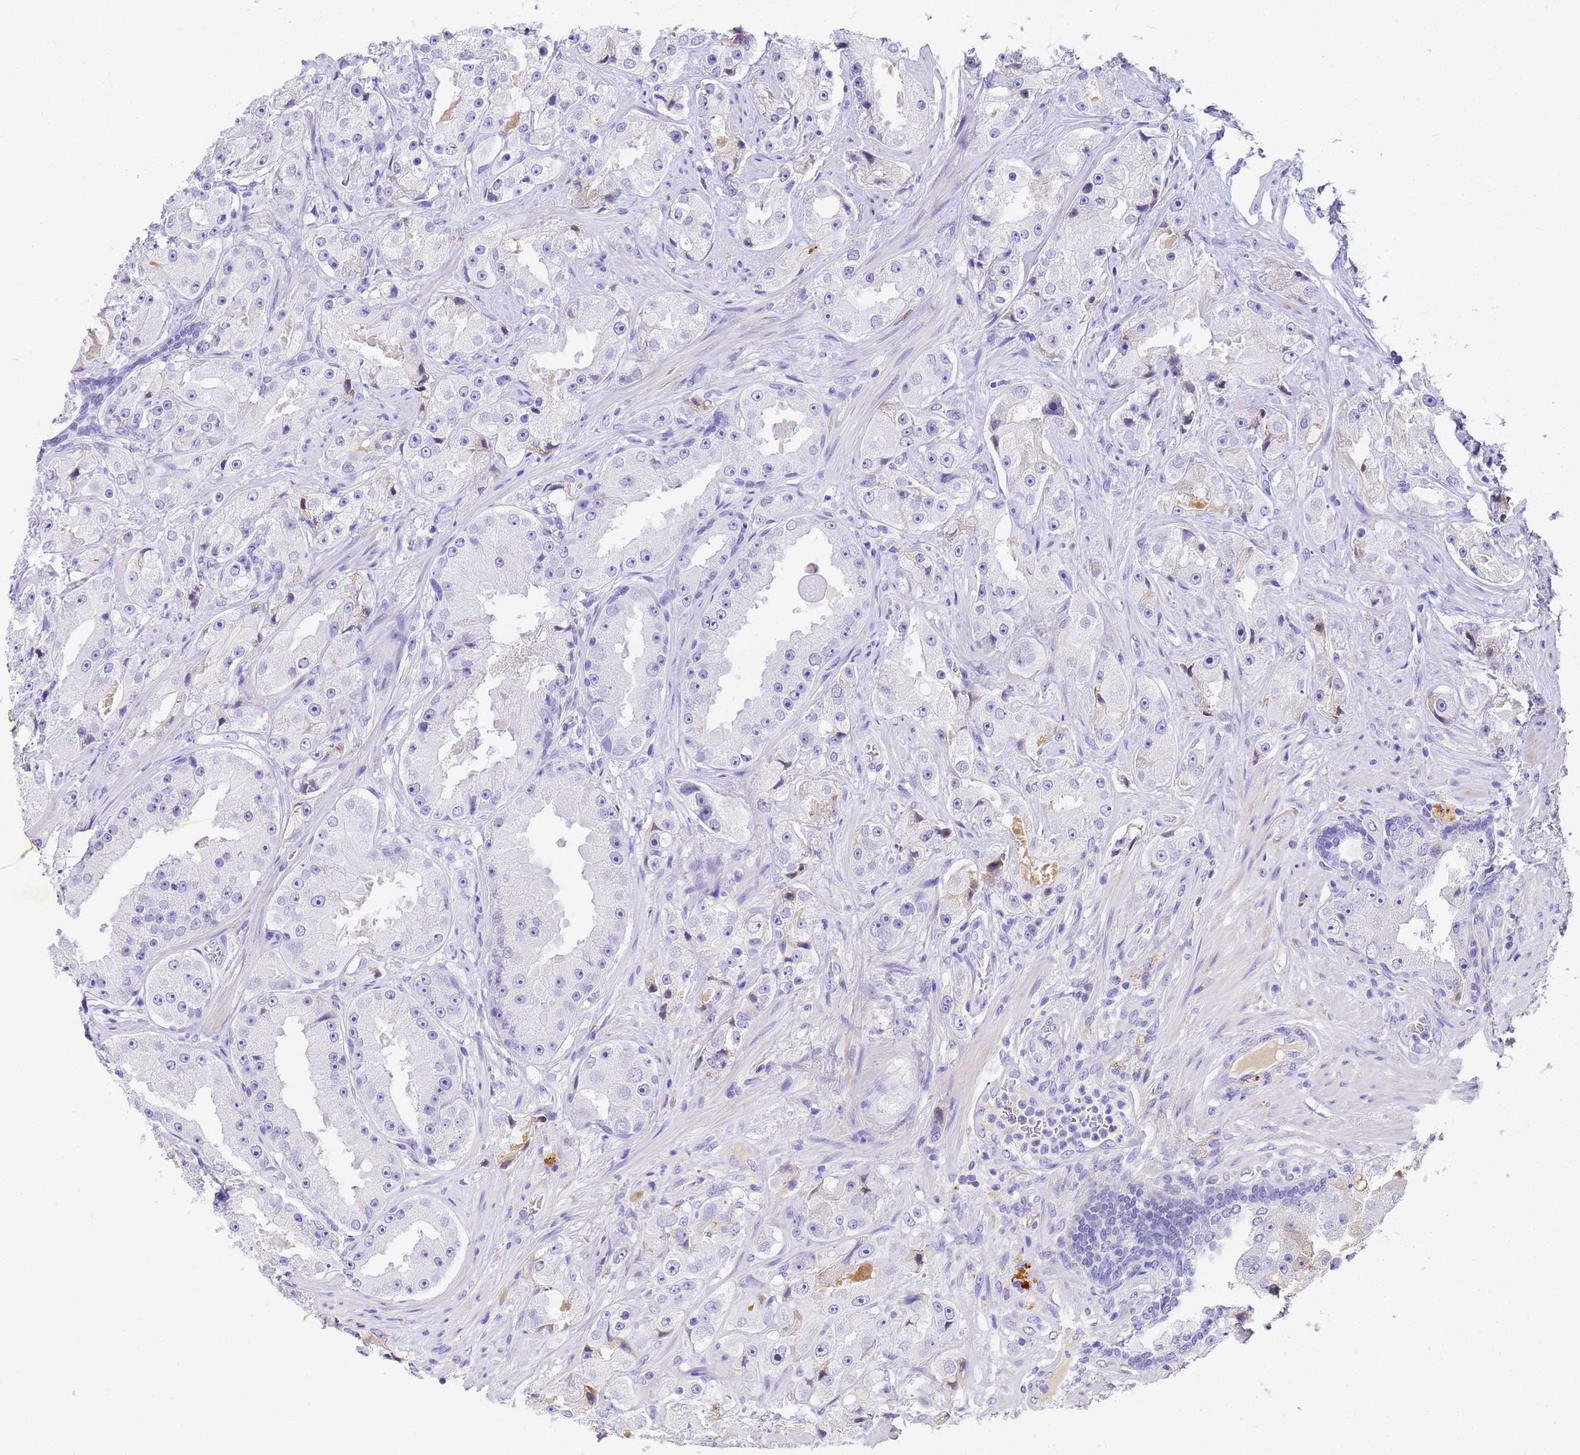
{"staining": {"intensity": "negative", "quantity": "none", "location": "none"}, "tissue": "prostate cancer", "cell_type": "Tumor cells", "image_type": "cancer", "snomed": [{"axis": "morphology", "description": "Adenocarcinoma, High grade"}, {"axis": "topography", "description": "Prostate"}], "caption": "Tumor cells show no significant protein positivity in prostate cancer.", "gene": "CFHR2", "patient": {"sex": "male", "age": 73}}